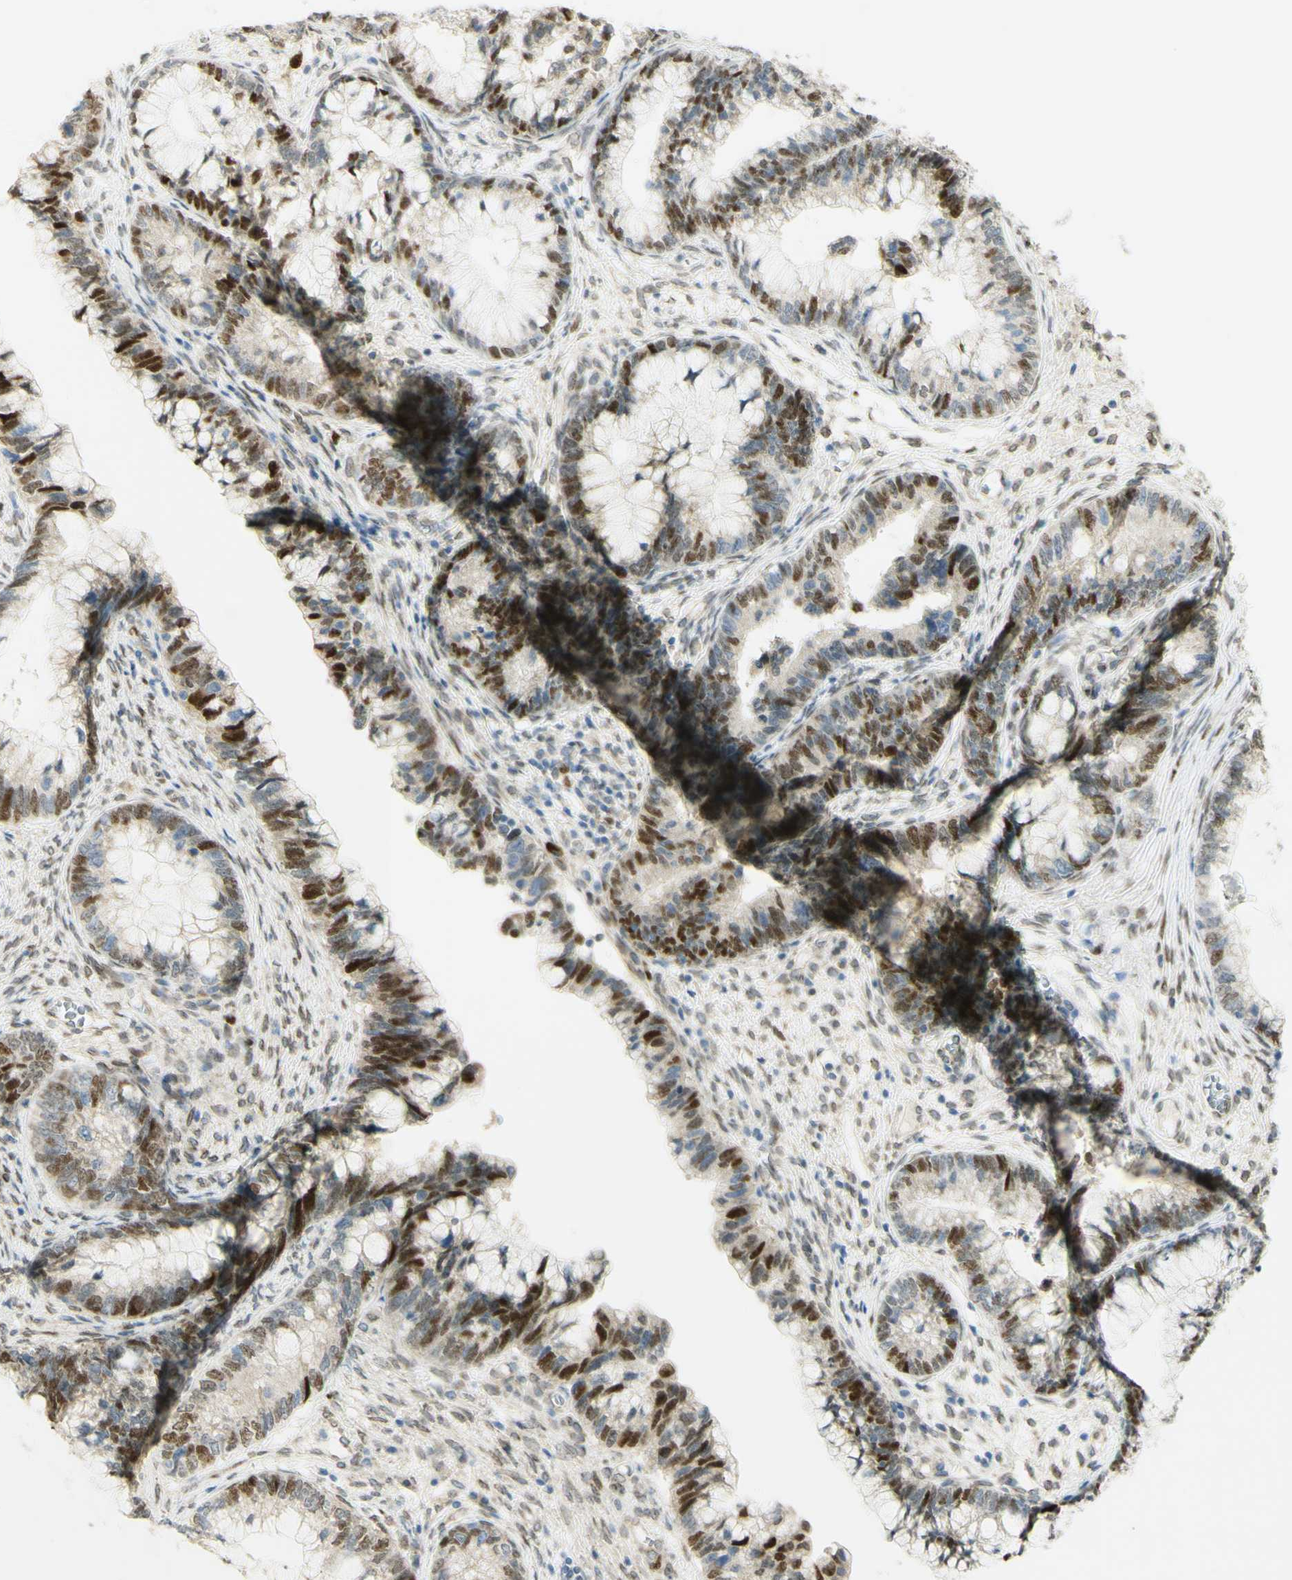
{"staining": {"intensity": "strong", "quantity": "25%-75%", "location": "nuclear"}, "tissue": "cervical cancer", "cell_type": "Tumor cells", "image_type": "cancer", "snomed": [{"axis": "morphology", "description": "Adenocarcinoma, NOS"}, {"axis": "topography", "description": "Cervix"}], "caption": "Protein expression by immunohistochemistry (IHC) demonstrates strong nuclear expression in approximately 25%-75% of tumor cells in cervical cancer (adenocarcinoma).", "gene": "E2F1", "patient": {"sex": "female", "age": 44}}